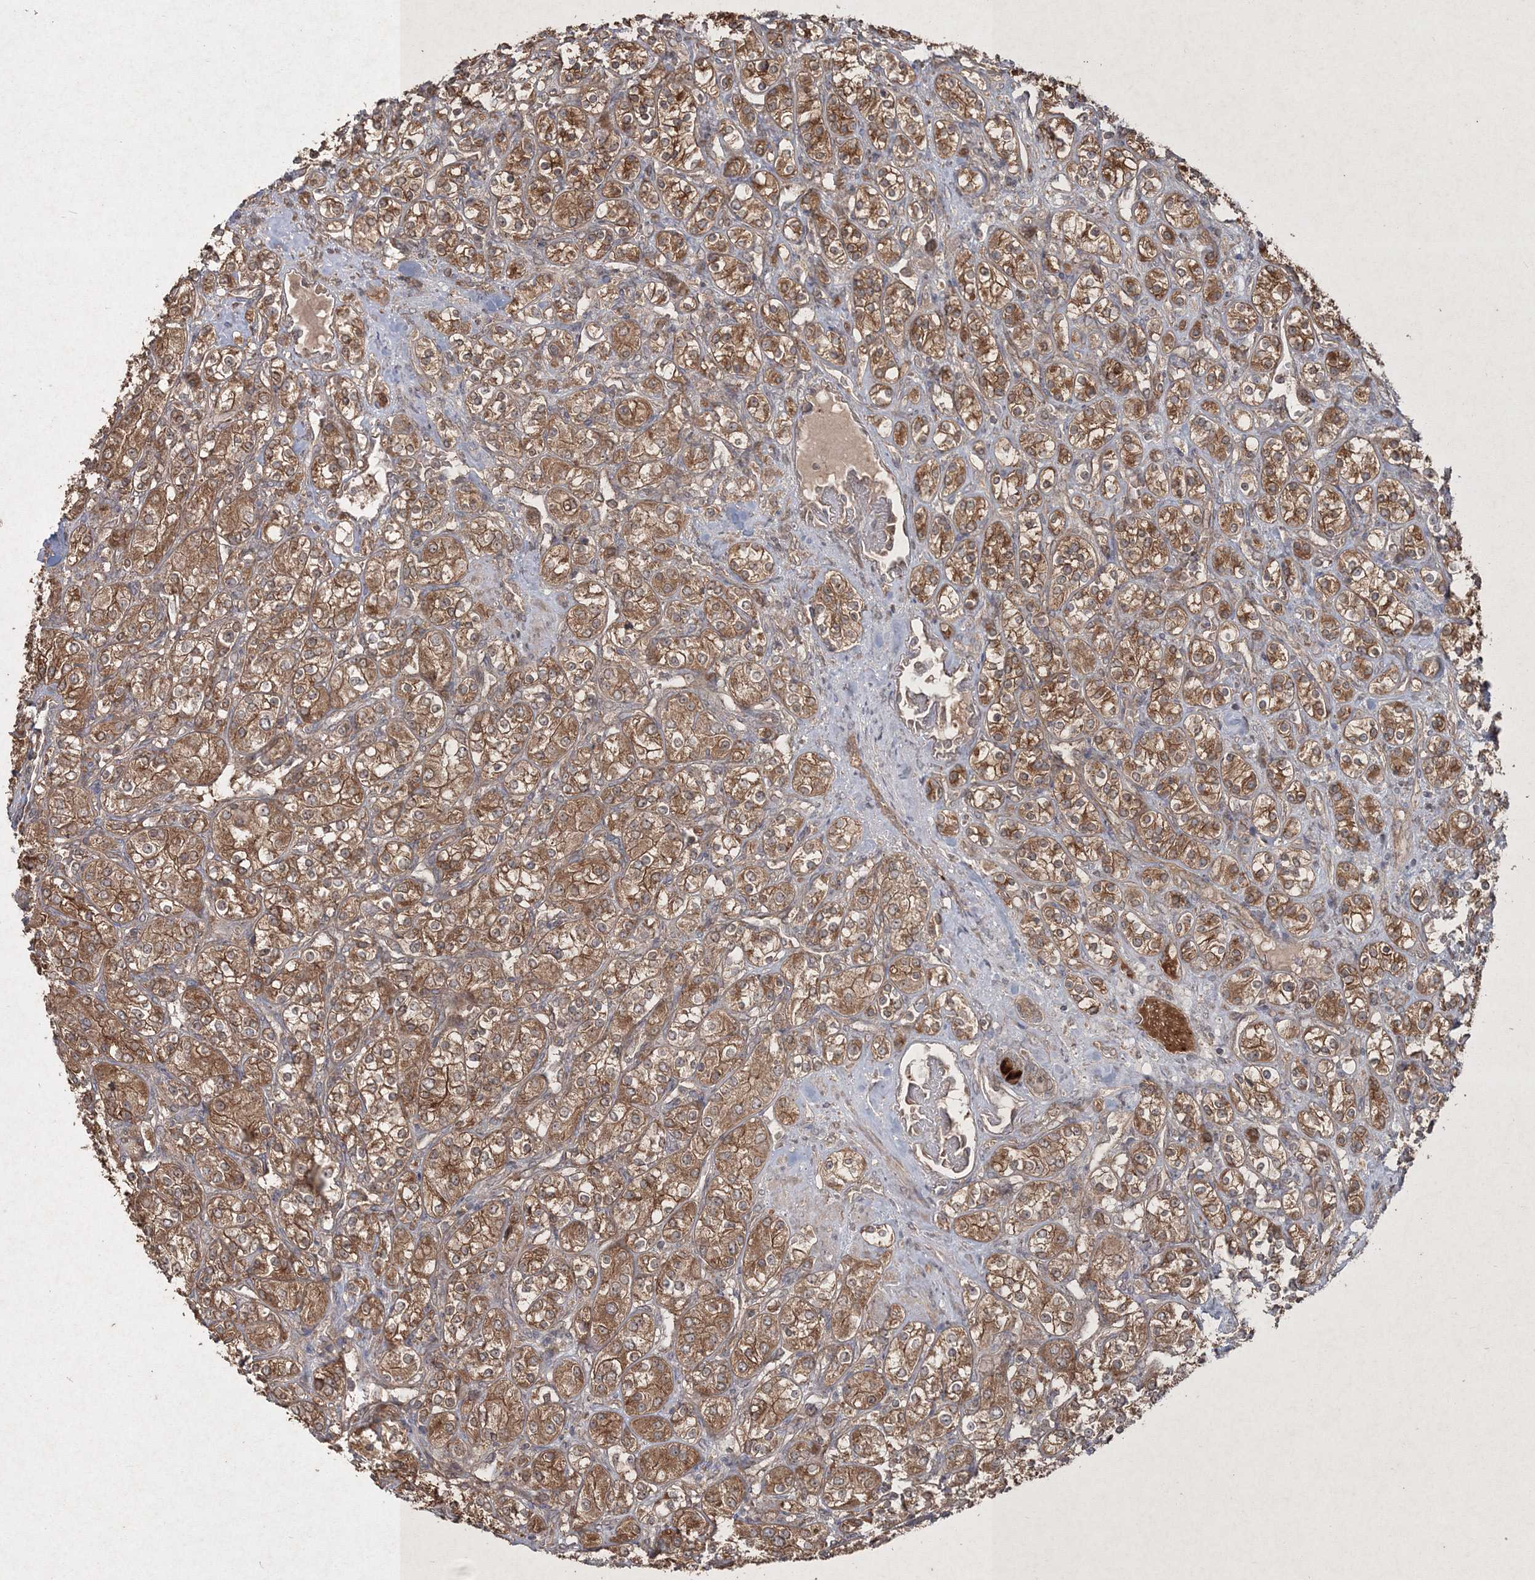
{"staining": {"intensity": "moderate", "quantity": ">75%", "location": "cytoplasmic/membranous"}, "tissue": "renal cancer", "cell_type": "Tumor cells", "image_type": "cancer", "snomed": [{"axis": "morphology", "description": "Adenocarcinoma, NOS"}, {"axis": "topography", "description": "Kidney"}], "caption": "This photomicrograph shows immunohistochemistry (IHC) staining of renal adenocarcinoma, with medium moderate cytoplasmic/membranous staining in approximately >75% of tumor cells.", "gene": "SPRY1", "patient": {"sex": "male", "age": 77}}